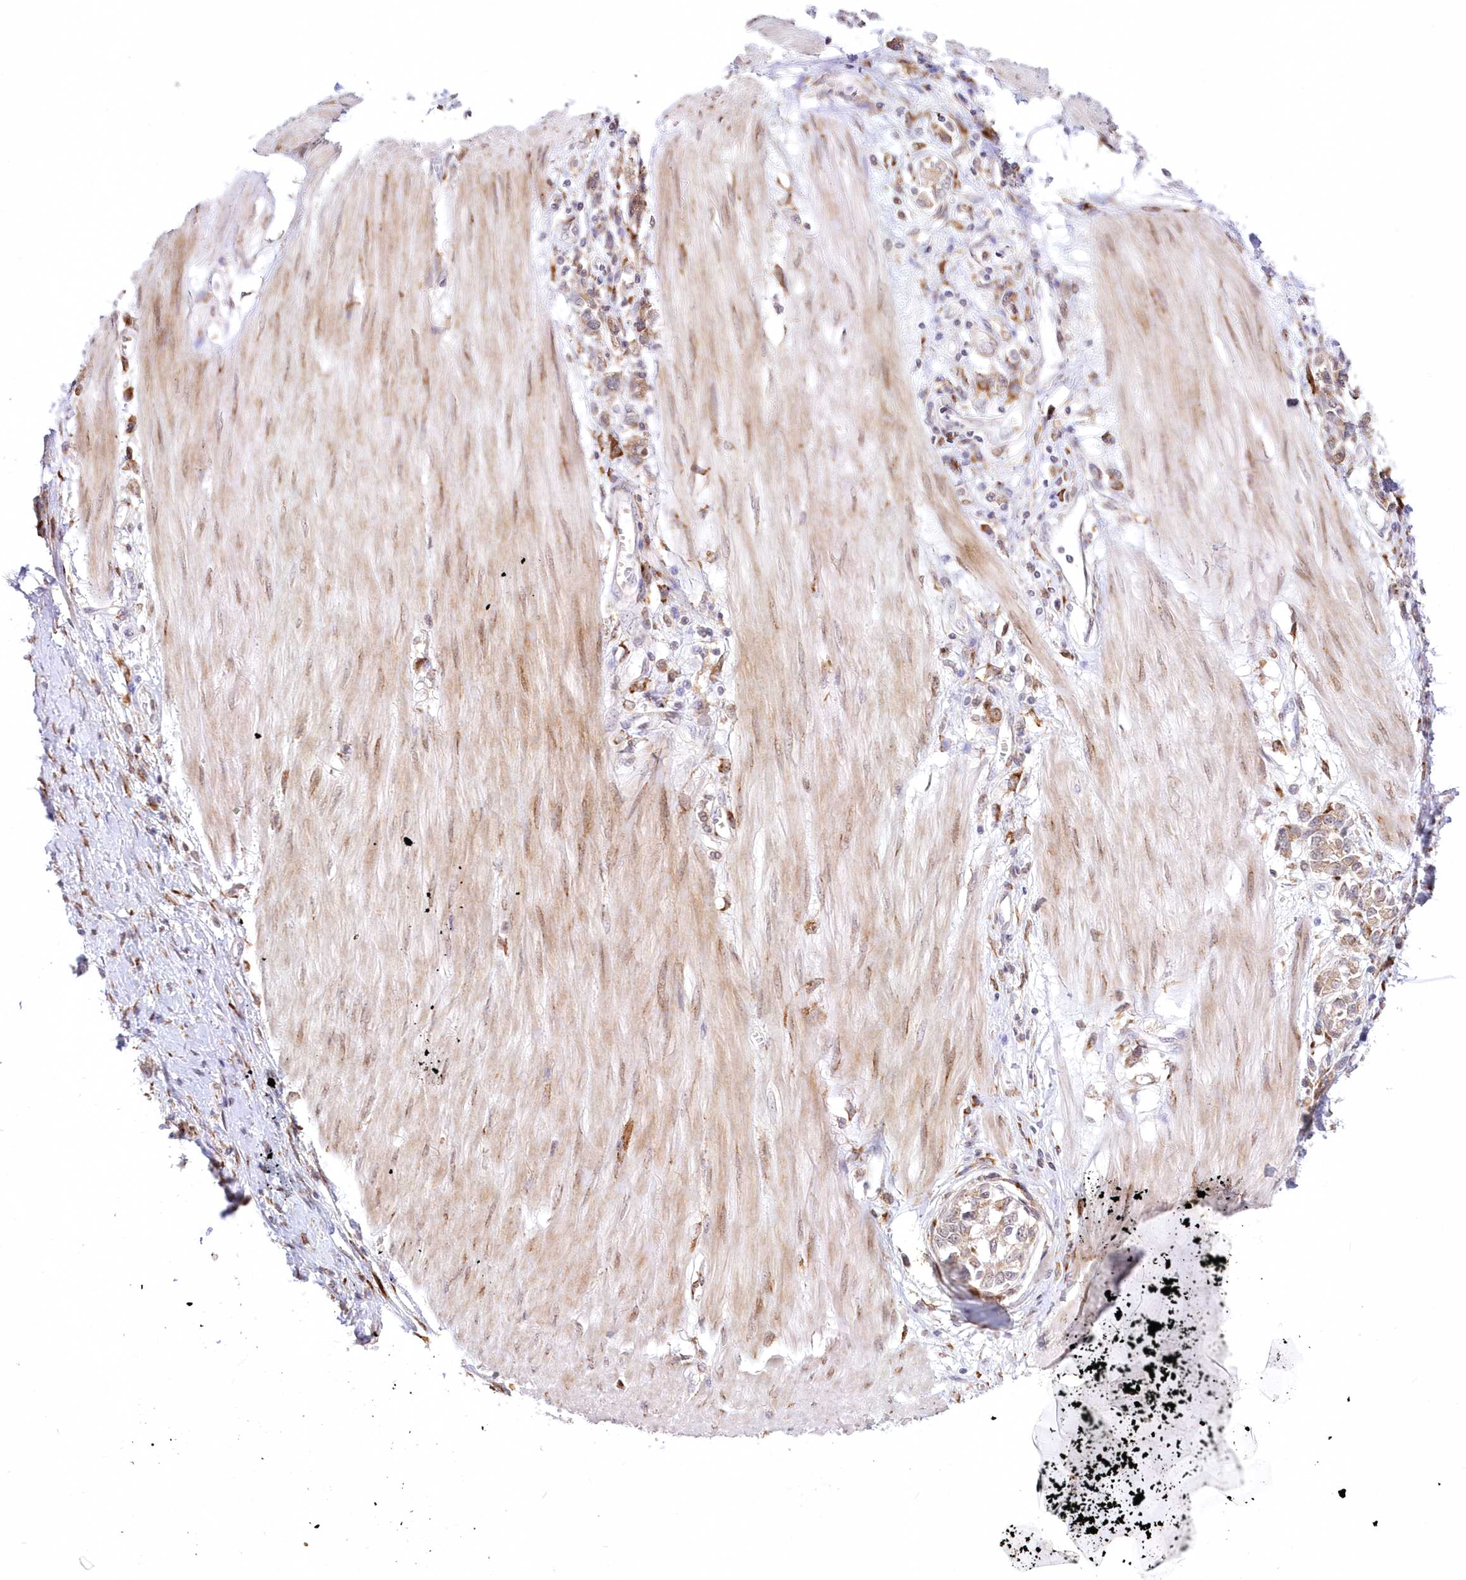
{"staining": {"intensity": "weak", "quantity": ">75%", "location": "cytoplasmic/membranous"}, "tissue": "stomach cancer", "cell_type": "Tumor cells", "image_type": "cancer", "snomed": [{"axis": "morphology", "description": "Adenocarcinoma, NOS"}, {"axis": "topography", "description": "Stomach"}], "caption": "High-power microscopy captured an IHC micrograph of stomach cancer, revealing weak cytoplasmic/membranous staining in approximately >75% of tumor cells.", "gene": "LDB1", "patient": {"sex": "female", "age": 76}}